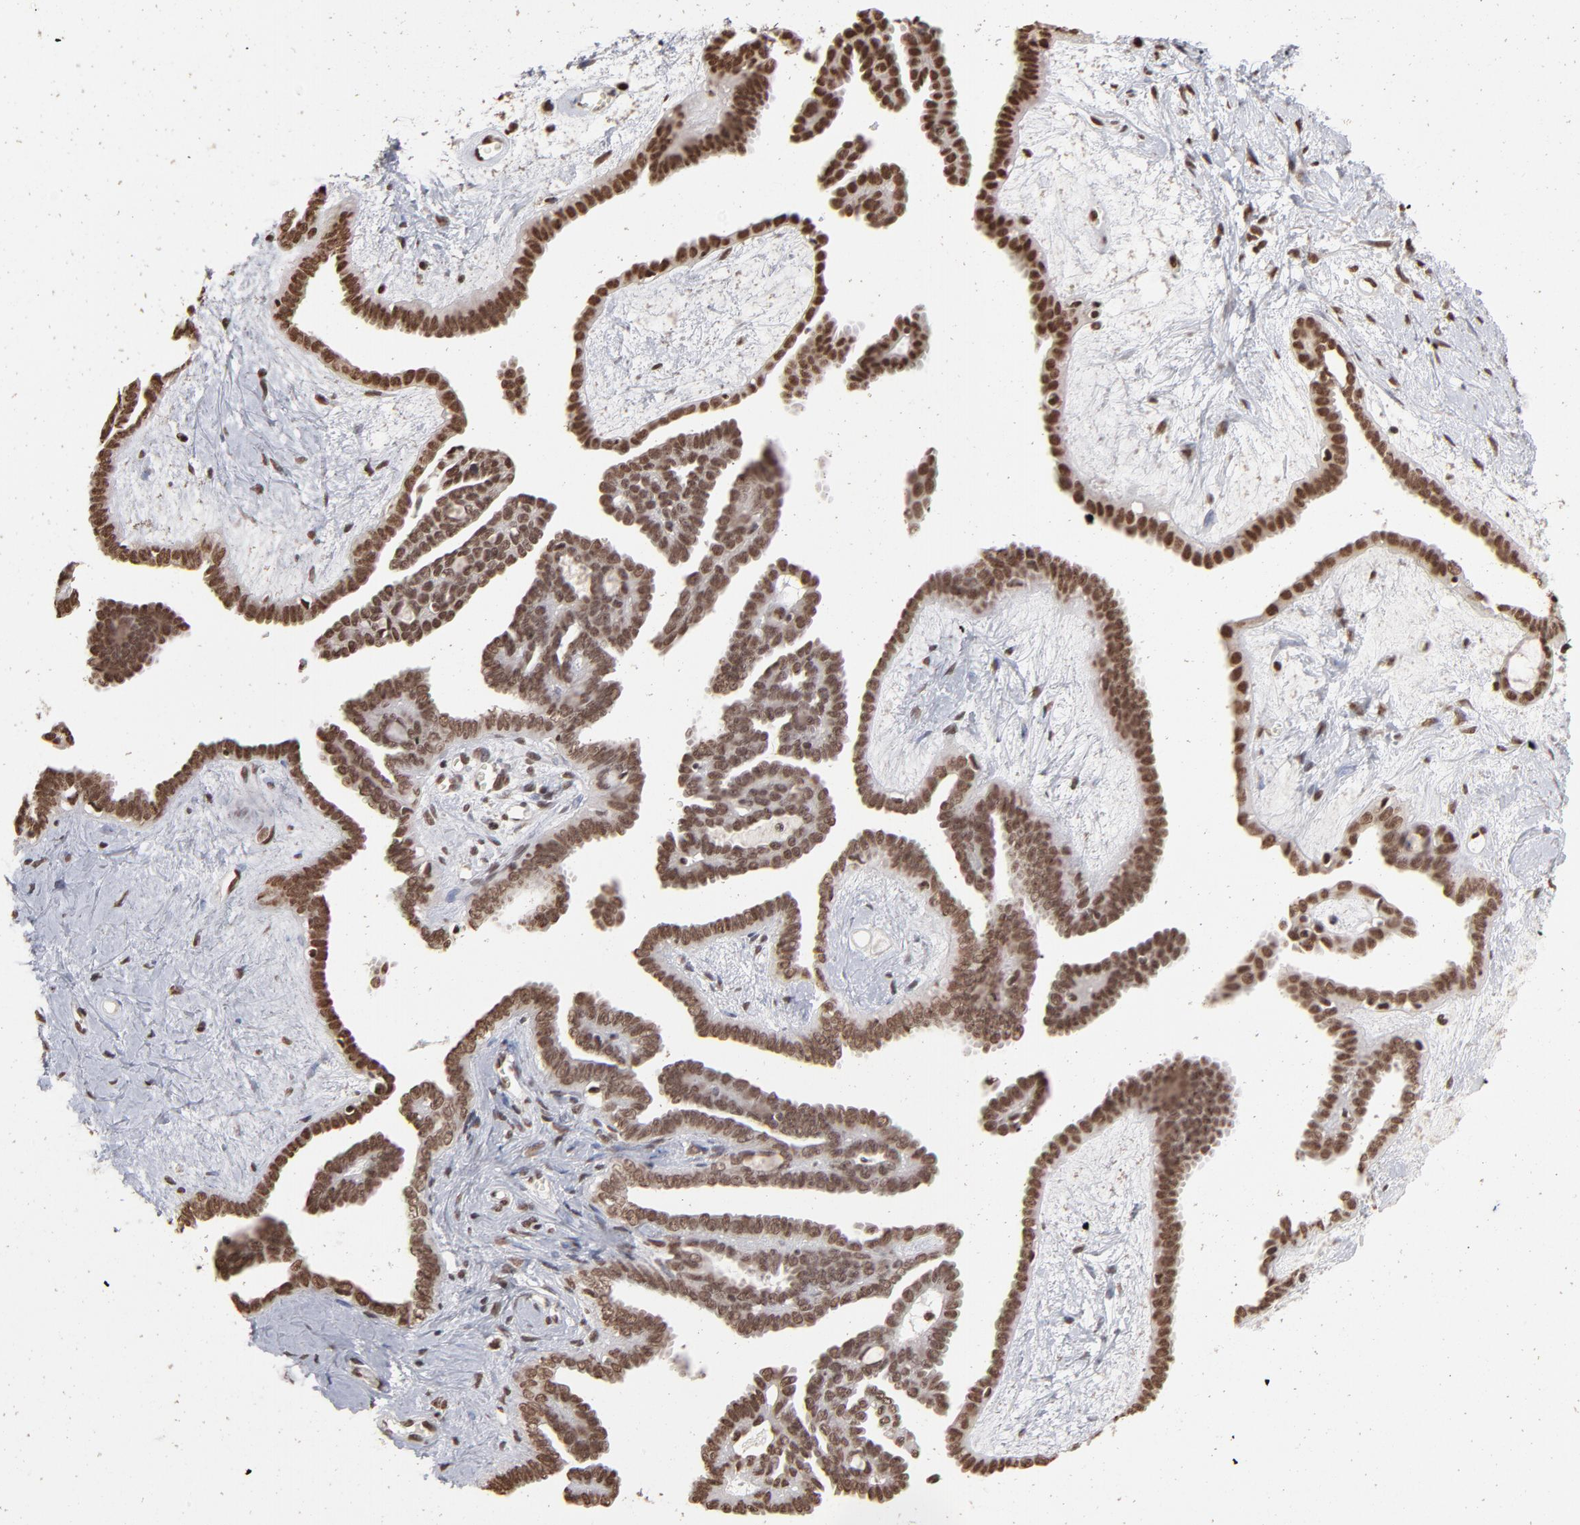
{"staining": {"intensity": "strong", "quantity": ">75%", "location": "nuclear"}, "tissue": "ovarian cancer", "cell_type": "Tumor cells", "image_type": "cancer", "snomed": [{"axis": "morphology", "description": "Cystadenocarcinoma, serous, NOS"}, {"axis": "topography", "description": "Ovary"}], "caption": "Immunohistochemical staining of serous cystadenocarcinoma (ovarian) reveals high levels of strong nuclear staining in about >75% of tumor cells.", "gene": "ZNF3", "patient": {"sex": "female", "age": 71}}